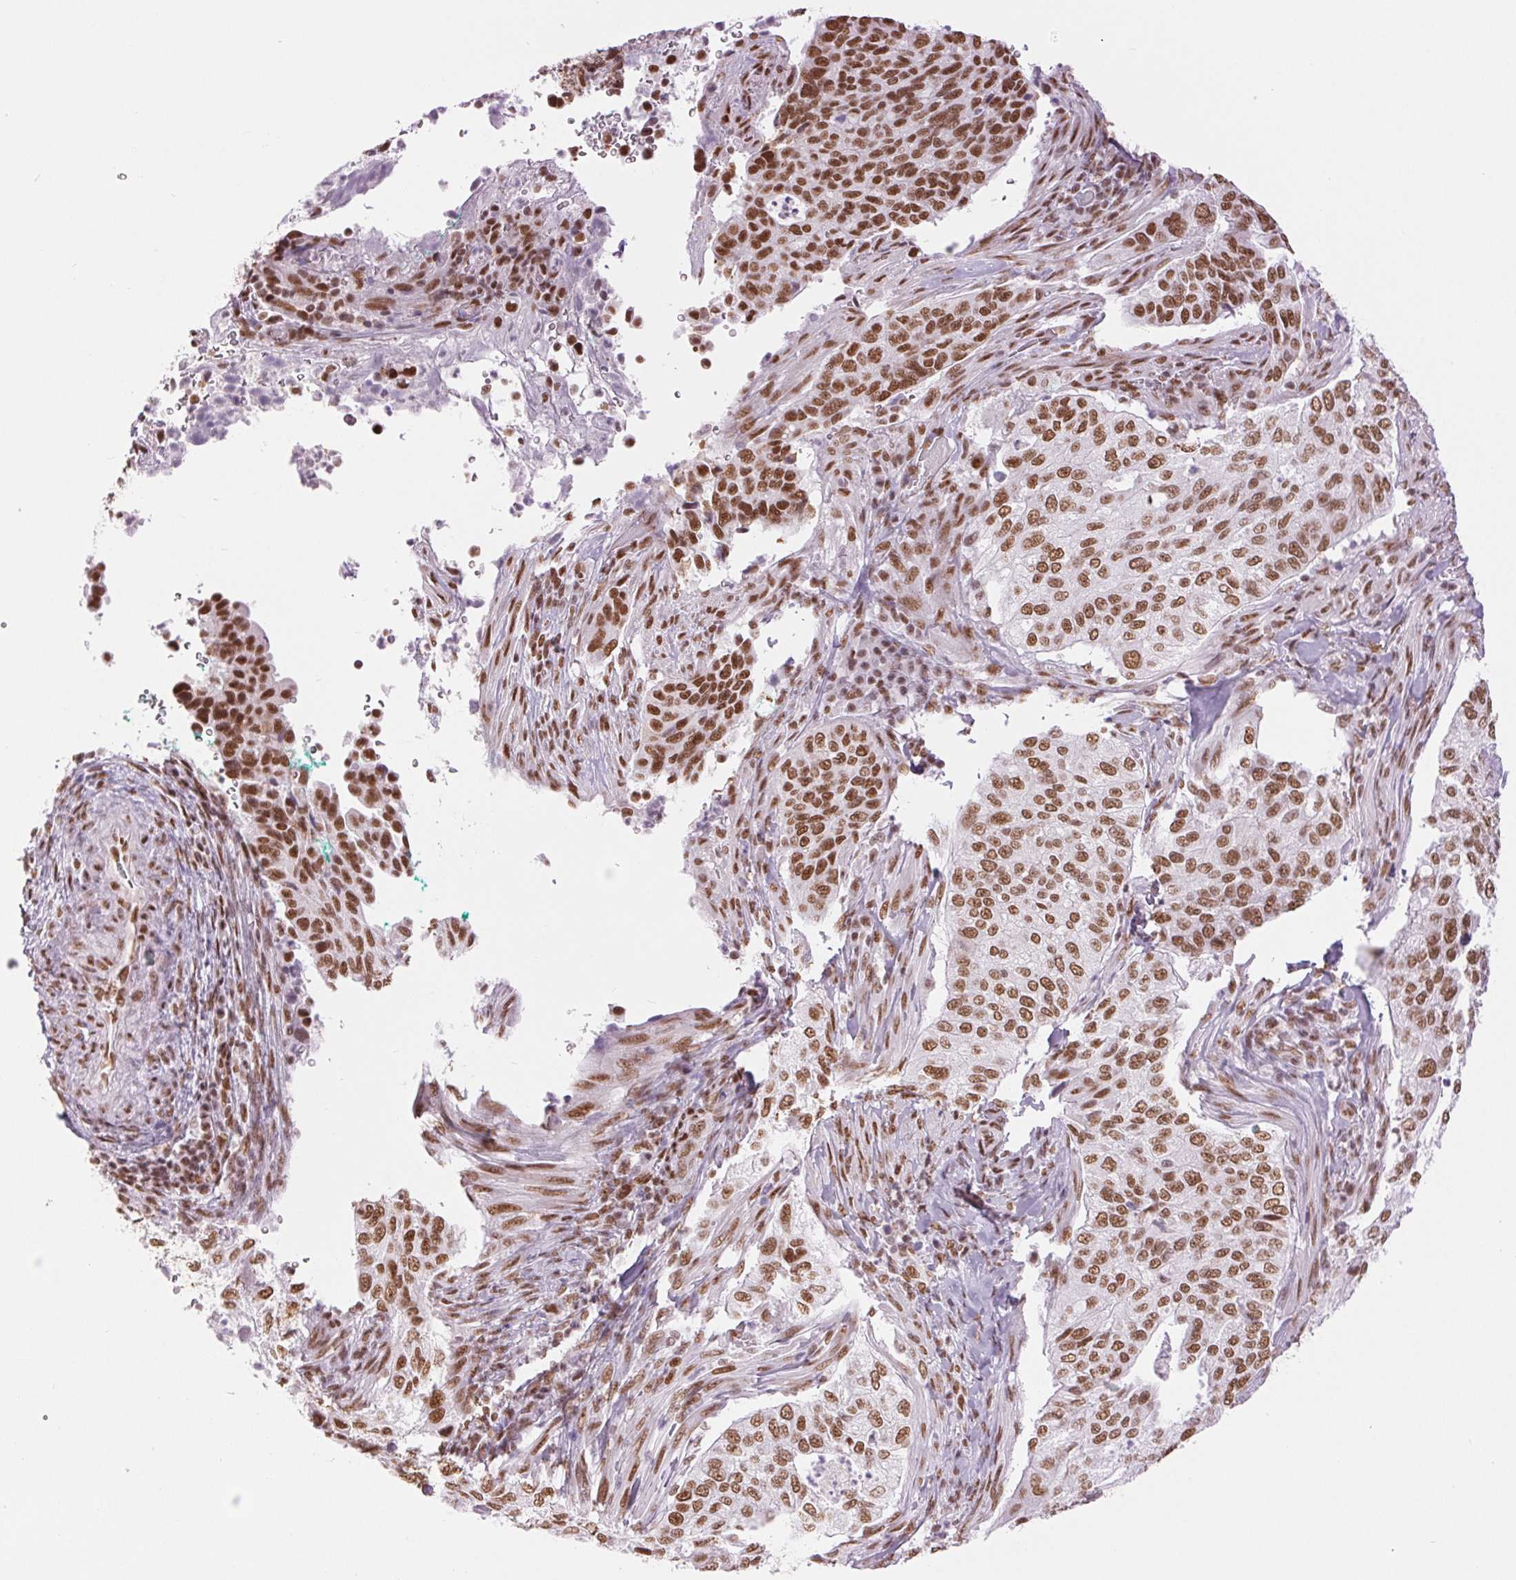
{"staining": {"intensity": "moderate", "quantity": ">75%", "location": "nuclear"}, "tissue": "cervical cancer", "cell_type": "Tumor cells", "image_type": "cancer", "snomed": [{"axis": "morphology", "description": "Squamous cell carcinoma, NOS"}, {"axis": "topography", "description": "Cervix"}], "caption": "Cervical squamous cell carcinoma was stained to show a protein in brown. There is medium levels of moderate nuclear staining in approximately >75% of tumor cells.", "gene": "ZFR2", "patient": {"sex": "female", "age": 38}}